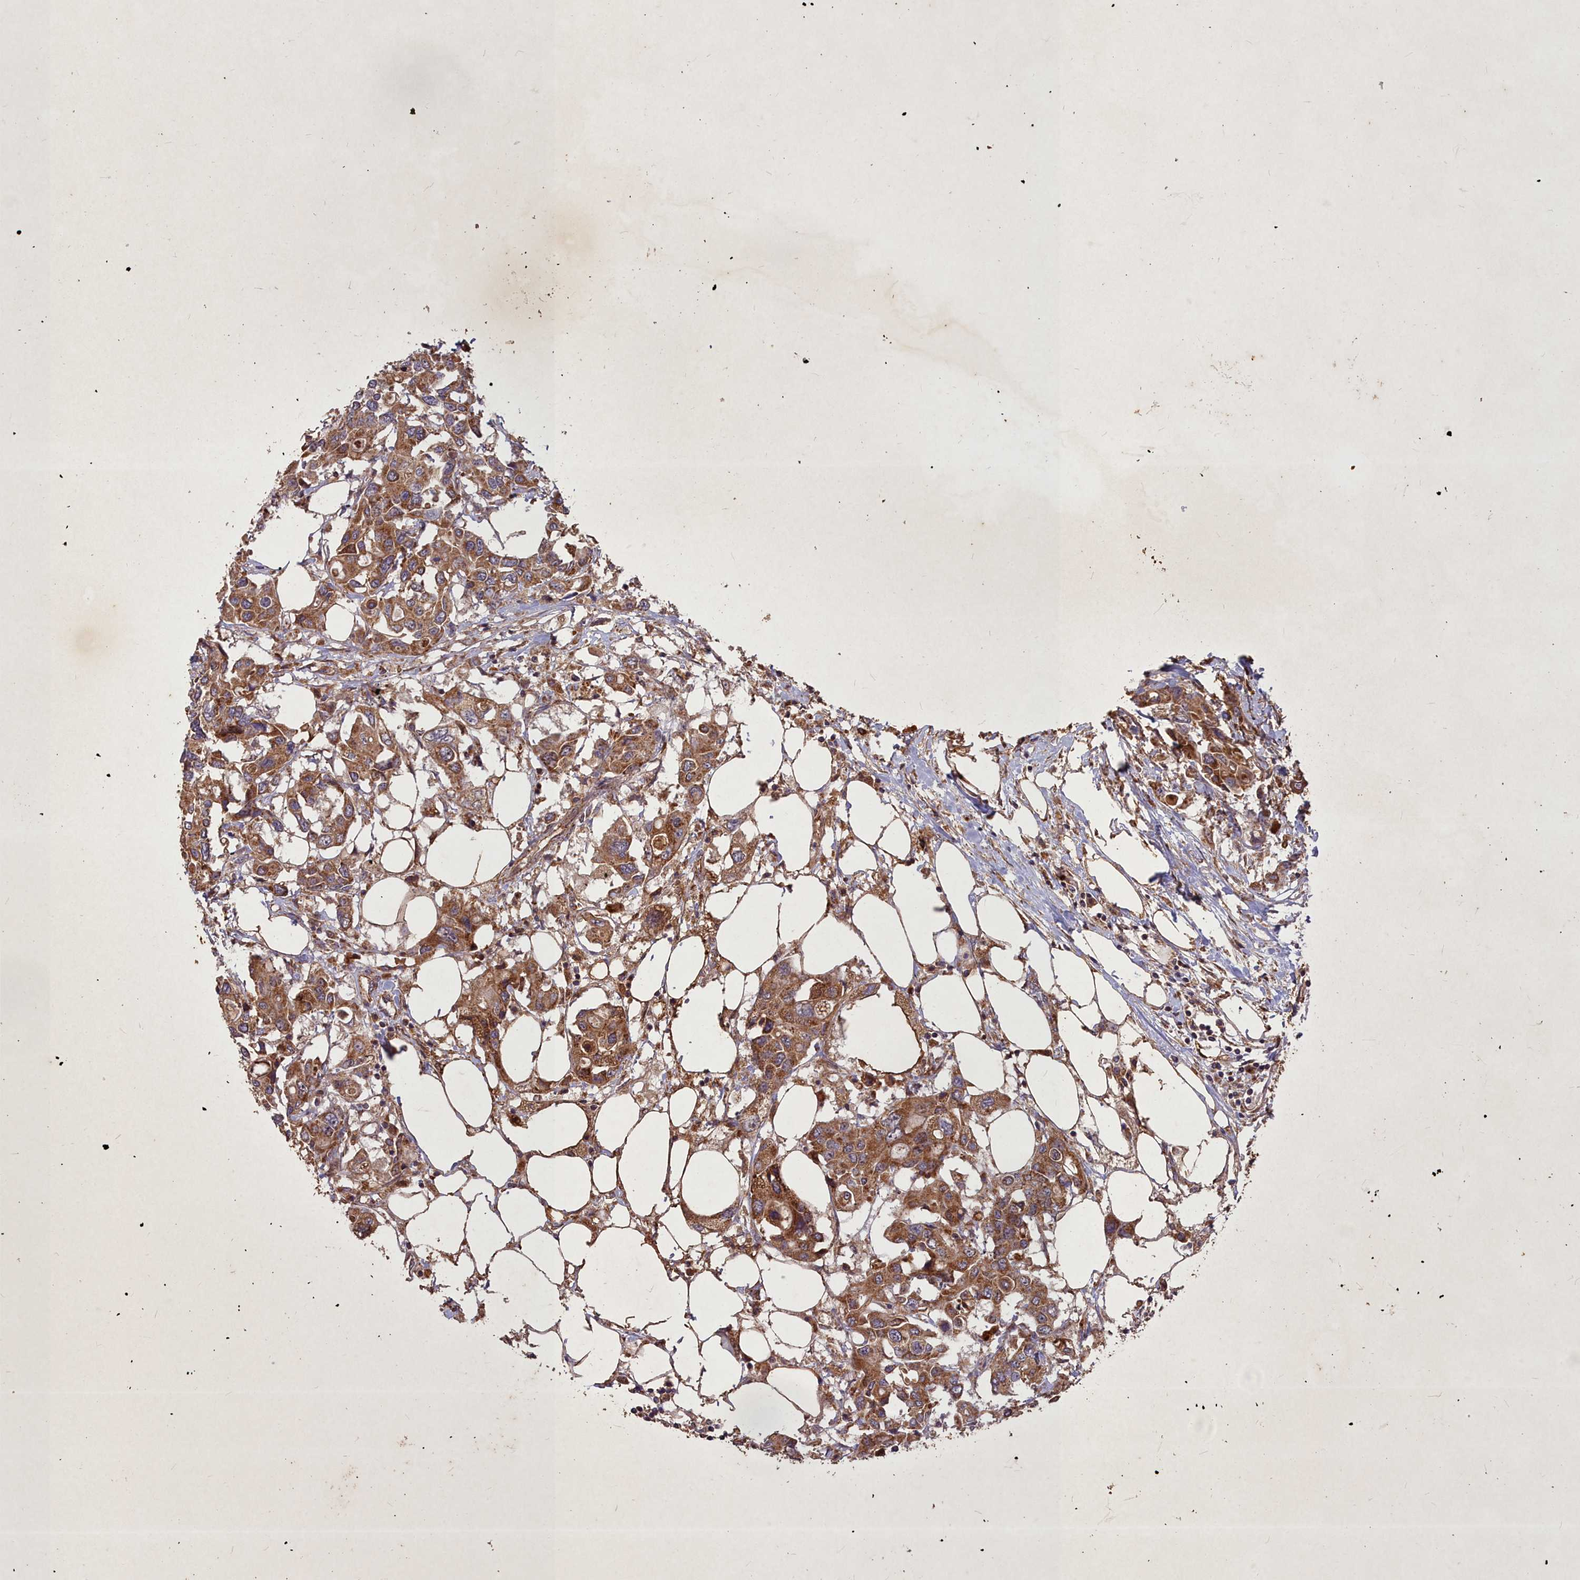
{"staining": {"intensity": "moderate", "quantity": ">75%", "location": "cytoplasmic/membranous"}, "tissue": "colorectal cancer", "cell_type": "Tumor cells", "image_type": "cancer", "snomed": [{"axis": "morphology", "description": "Adenocarcinoma, NOS"}, {"axis": "topography", "description": "Colon"}], "caption": "Colorectal cancer stained for a protein displays moderate cytoplasmic/membranous positivity in tumor cells.", "gene": "COX11", "patient": {"sex": "male", "age": 77}}